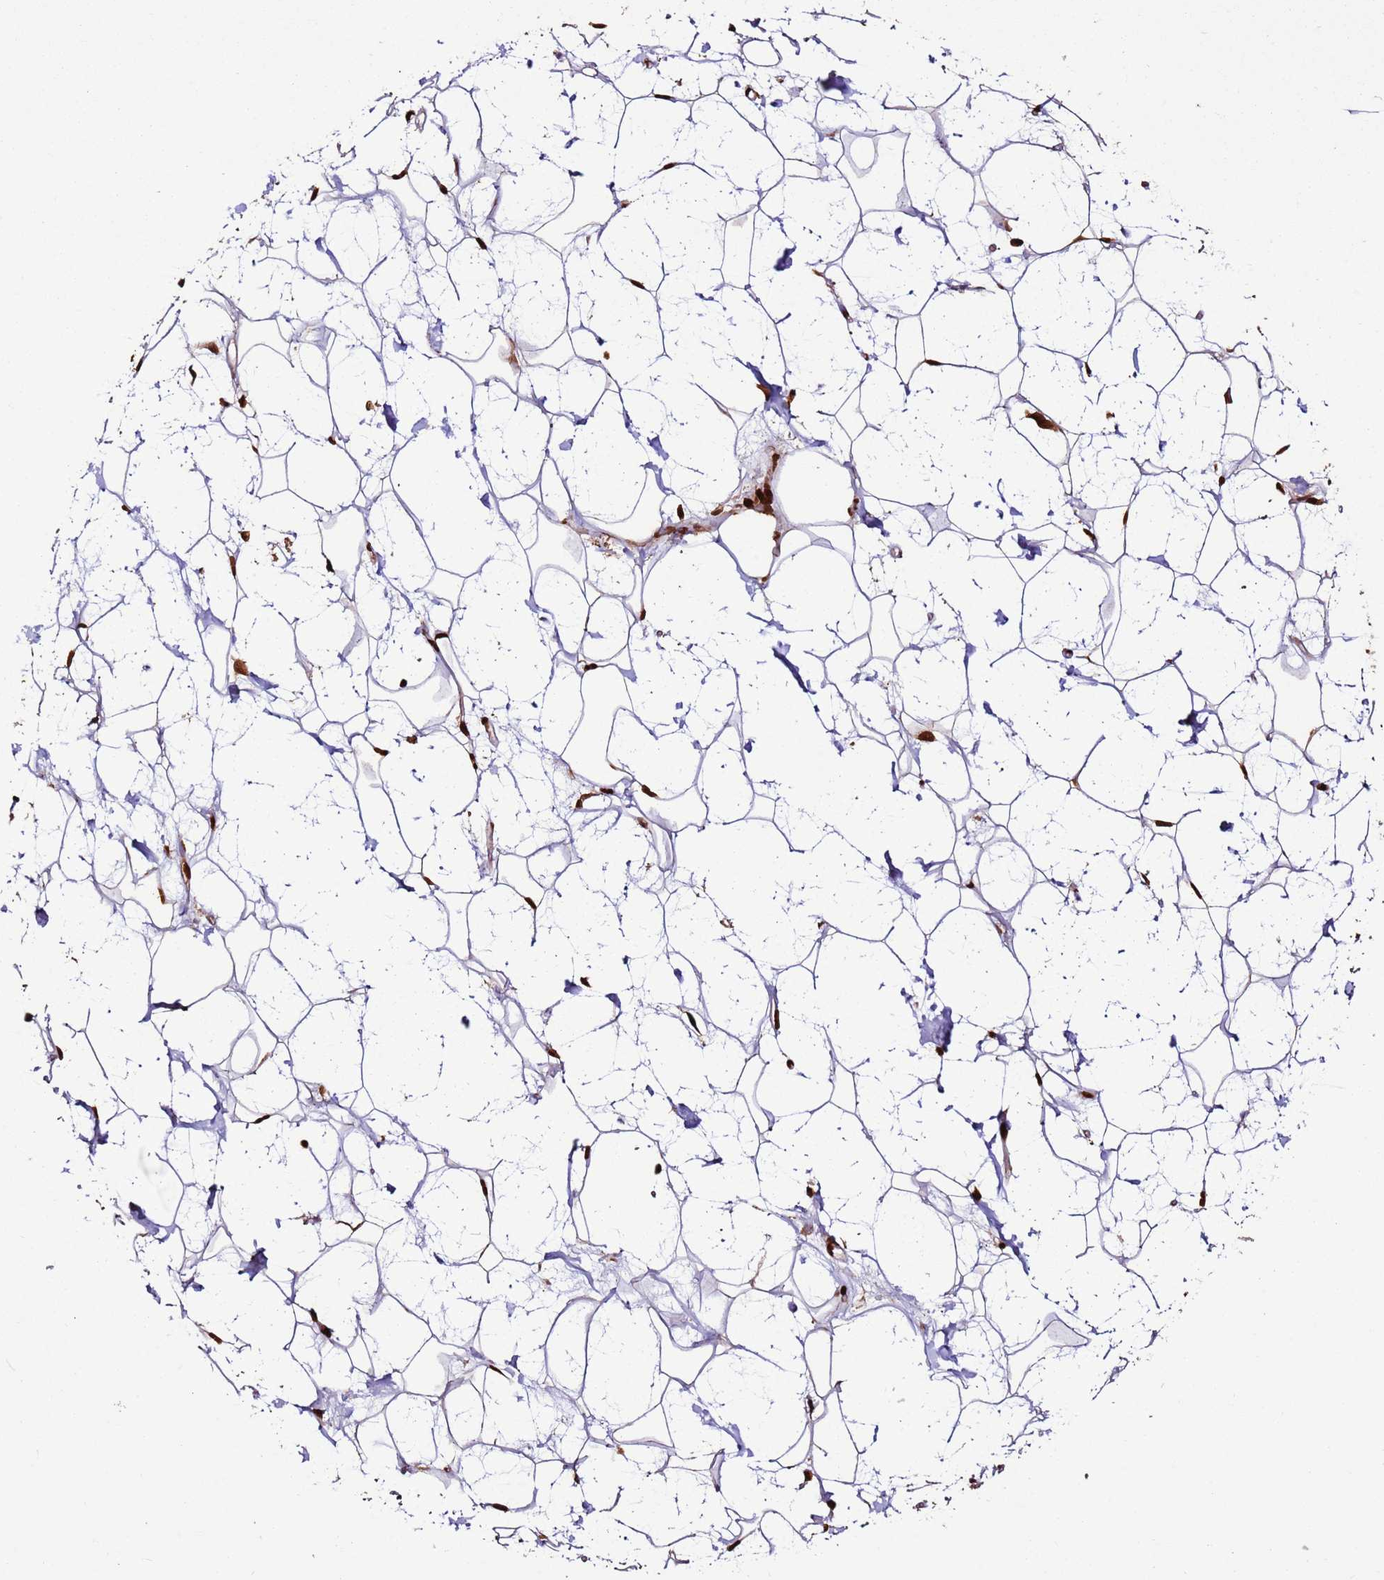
{"staining": {"intensity": "strong", "quantity": ">75%", "location": "nuclear"}, "tissue": "adipose tissue", "cell_type": "Adipocytes", "image_type": "normal", "snomed": [{"axis": "morphology", "description": "Normal tissue, NOS"}, {"axis": "topography", "description": "Breast"}], "caption": "A brown stain labels strong nuclear positivity of a protein in adipocytes of unremarkable human adipose tissue. (DAB = brown stain, brightfield microscopy at high magnification).", "gene": "HNRNPAB", "patient": {"sex": "female", "age": 26}}